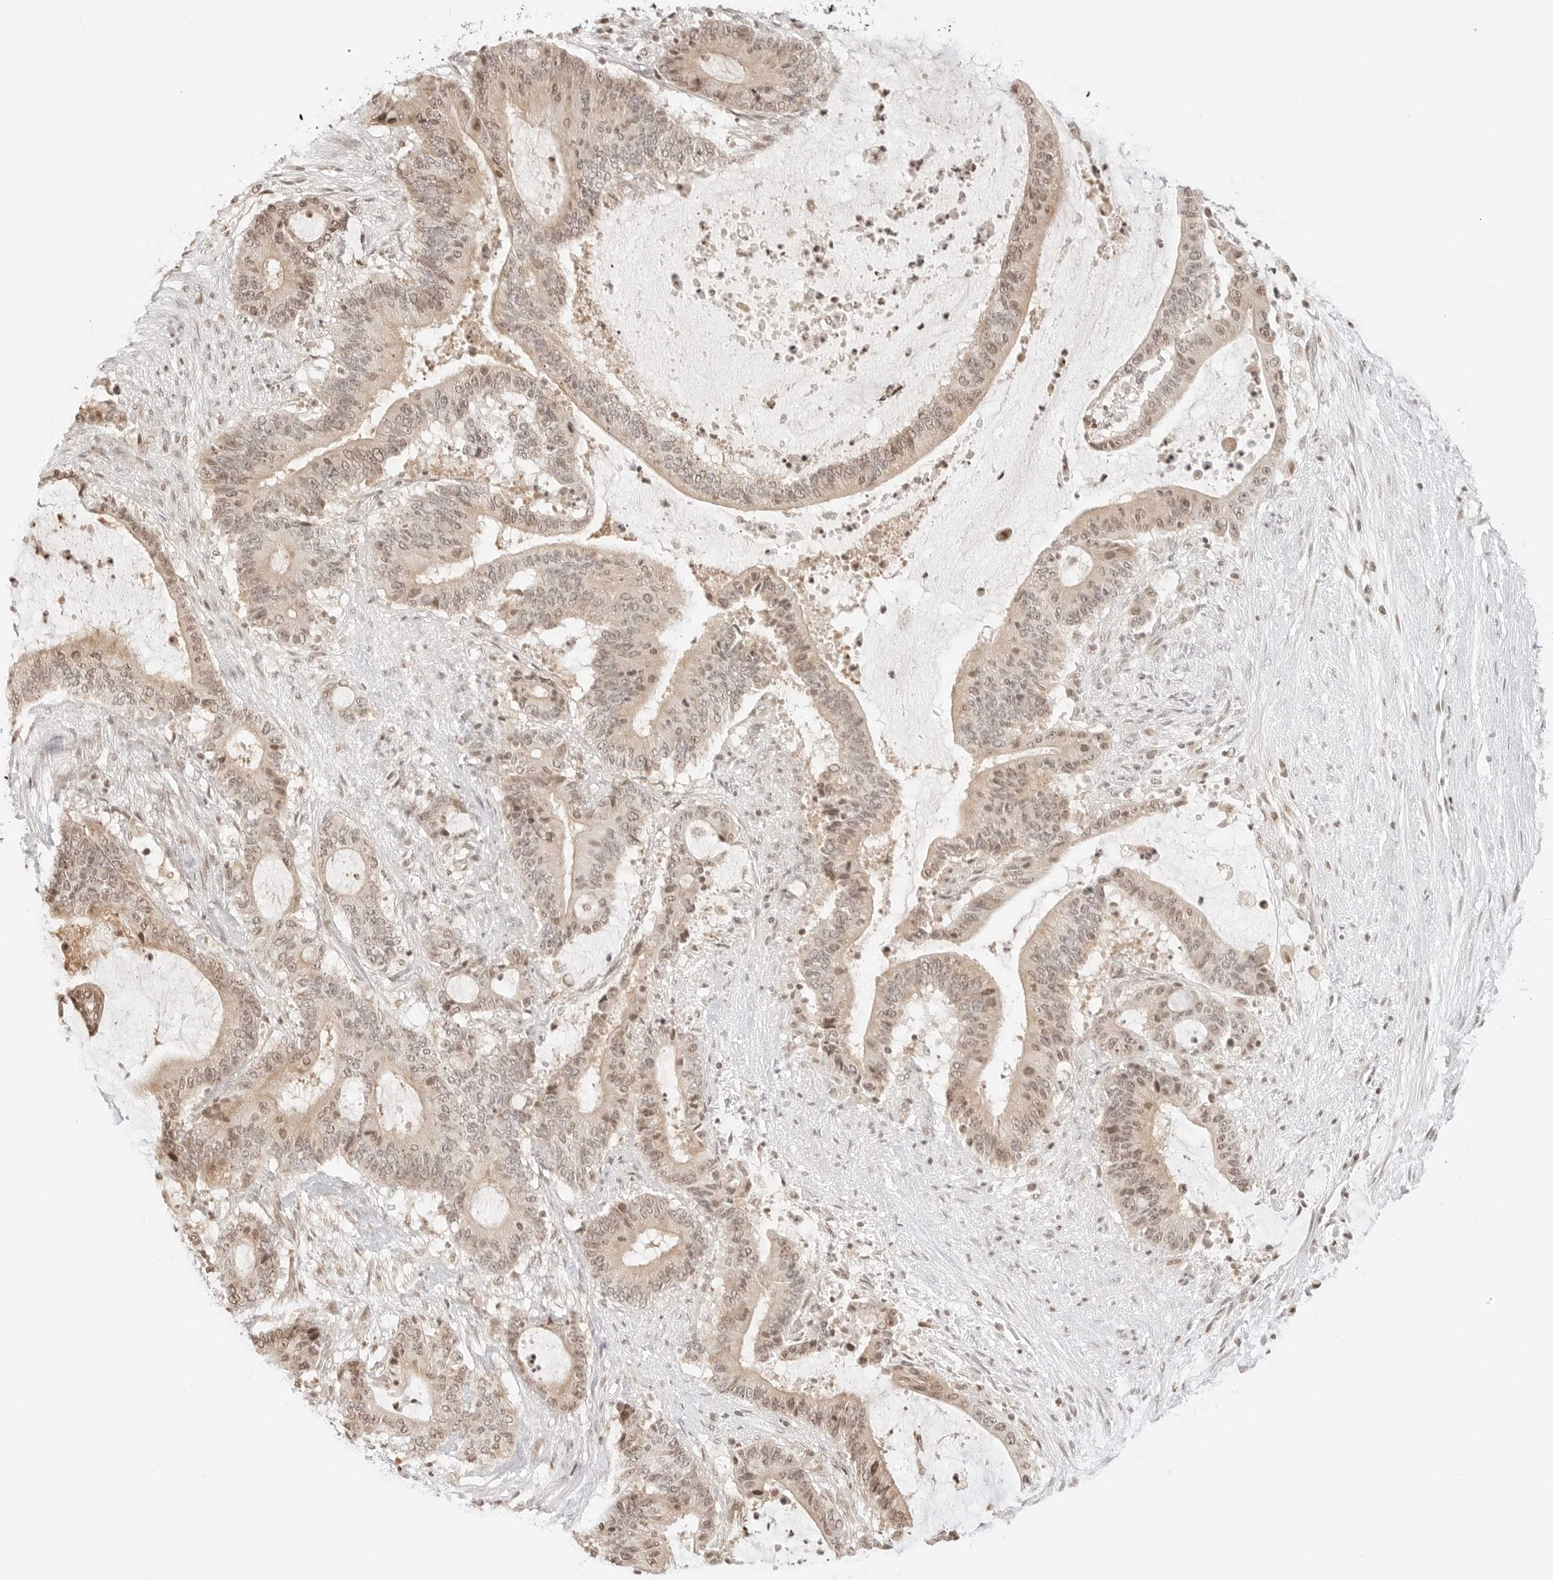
{"staining": {"intensity": "weak", "quantity": ">75%", "location": "cytoplasmic/membranous,nuclear"}, "tissue": "liver cancer", "cell_type": "Tumor cells", "image_type": "cancer", "snomed": [{"axis": "morphology", "description": "Normal tissue, NOS"}, {"axis": "morphology", "description": "Cholangiocarcinoma"}, {"axis": "topography", "description": "Liver"}, {"axis": "topography", "description": "Peripheral nerve tissue"}], "caption": "About >75% of tumor cells in human cholangiocarcinoma (liver) demonstrate weak cytoplasmic/membranous and nuclear protein expression as visualized by brown immunohistochemical staining.", "gene": "RPS6KL1", "patient": {"sex": "female", "age": 73}}